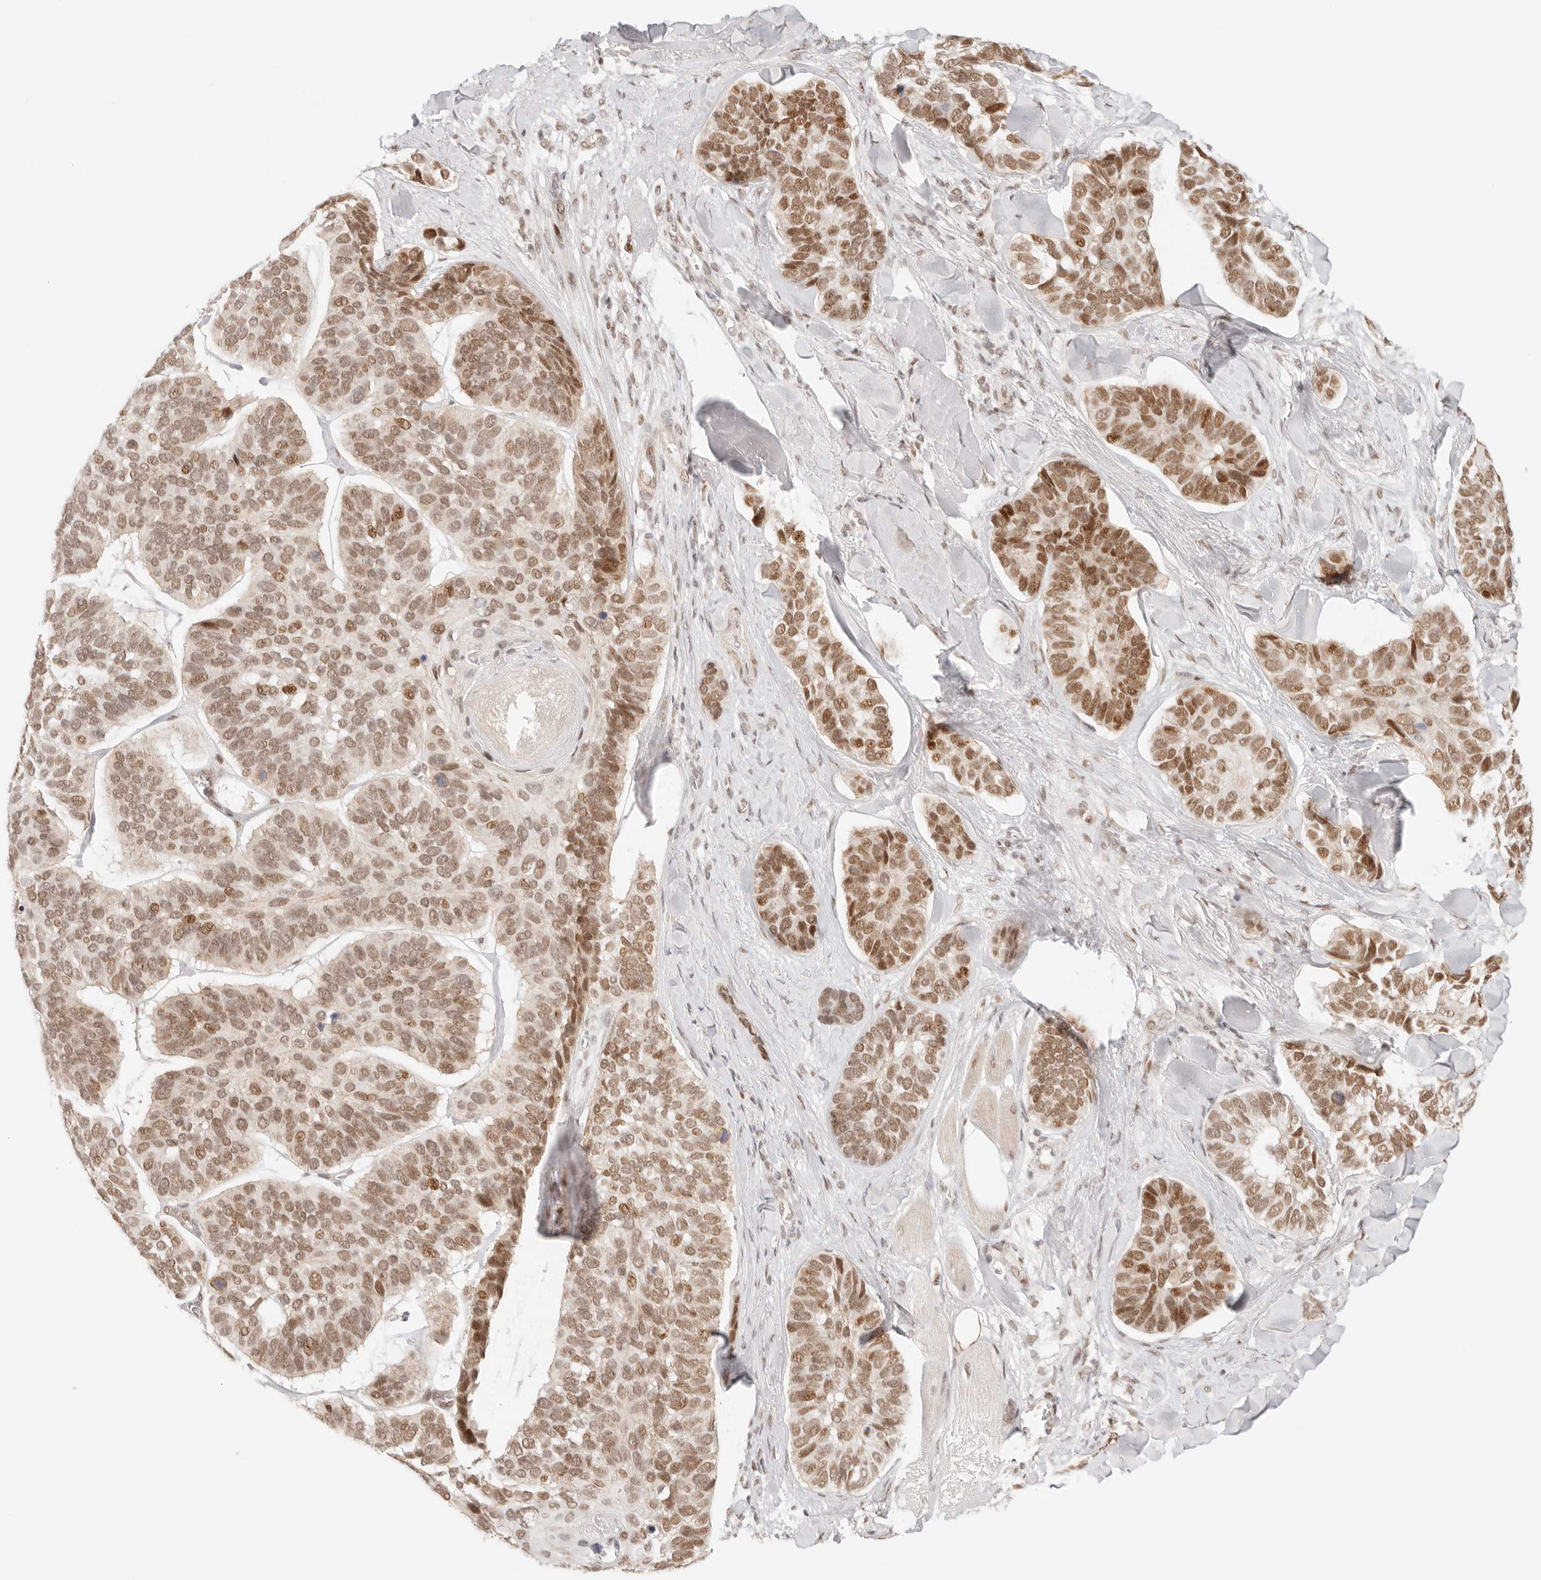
{"staining": {"intensity": "moderate", "quantity": ">75%", "location": "nuclear"}, "tissue": "skin cancer", "cell_type": "Tumor cells", "image_type": "cancer", "snomed": [{"axis": "morphology", "description": "Basal cell carcinoma"}, {"axis": "topography", "description": "Skin"}], "caption": "There is medium levels of moderate nuclear staining in tumor cells of basal cell carcinoma (skin), as demonstrated by immunohistochemical staining (brown color).", "gene": "HOXC5", "patient": {"sex": "male", "age": 62}}